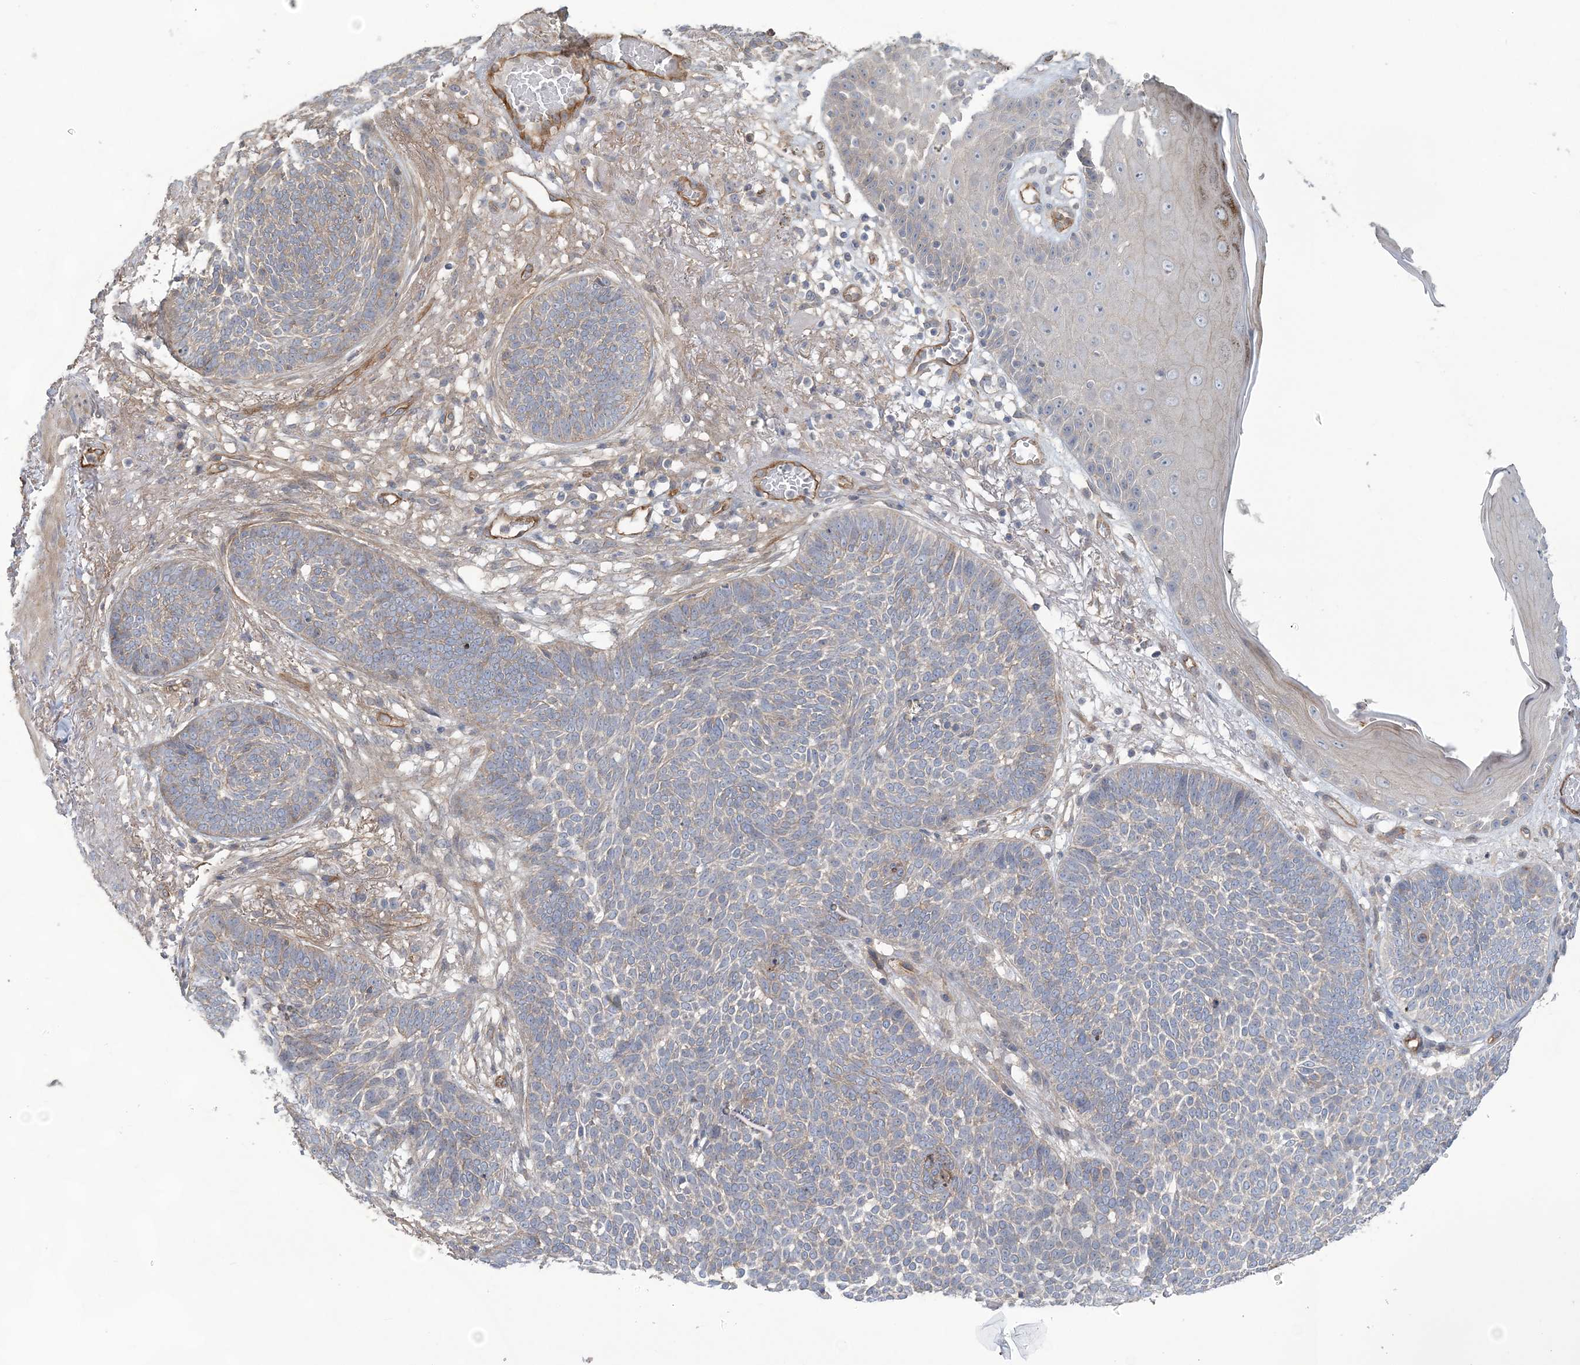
{"staining": {"intensity": "negative", "quantity": "none", "location": "none"}, "tissue": "skin cancer", "cell_type": "Tumor cells", "image_type": "cancer", "snomed": [{"axis": "morphology", "description": "Normal tissue, NOS"}, {"axis": "morphology", "description": "Basal cell carcinoma"}, {"axis": "topography", "description": "Skin"}], "caption": "Immunohistochemistry (IHC) of skin cancer reveals no expression in tumor cells.", "gene": "RAI14", "patient": {"sex": "male", "age": 64}}